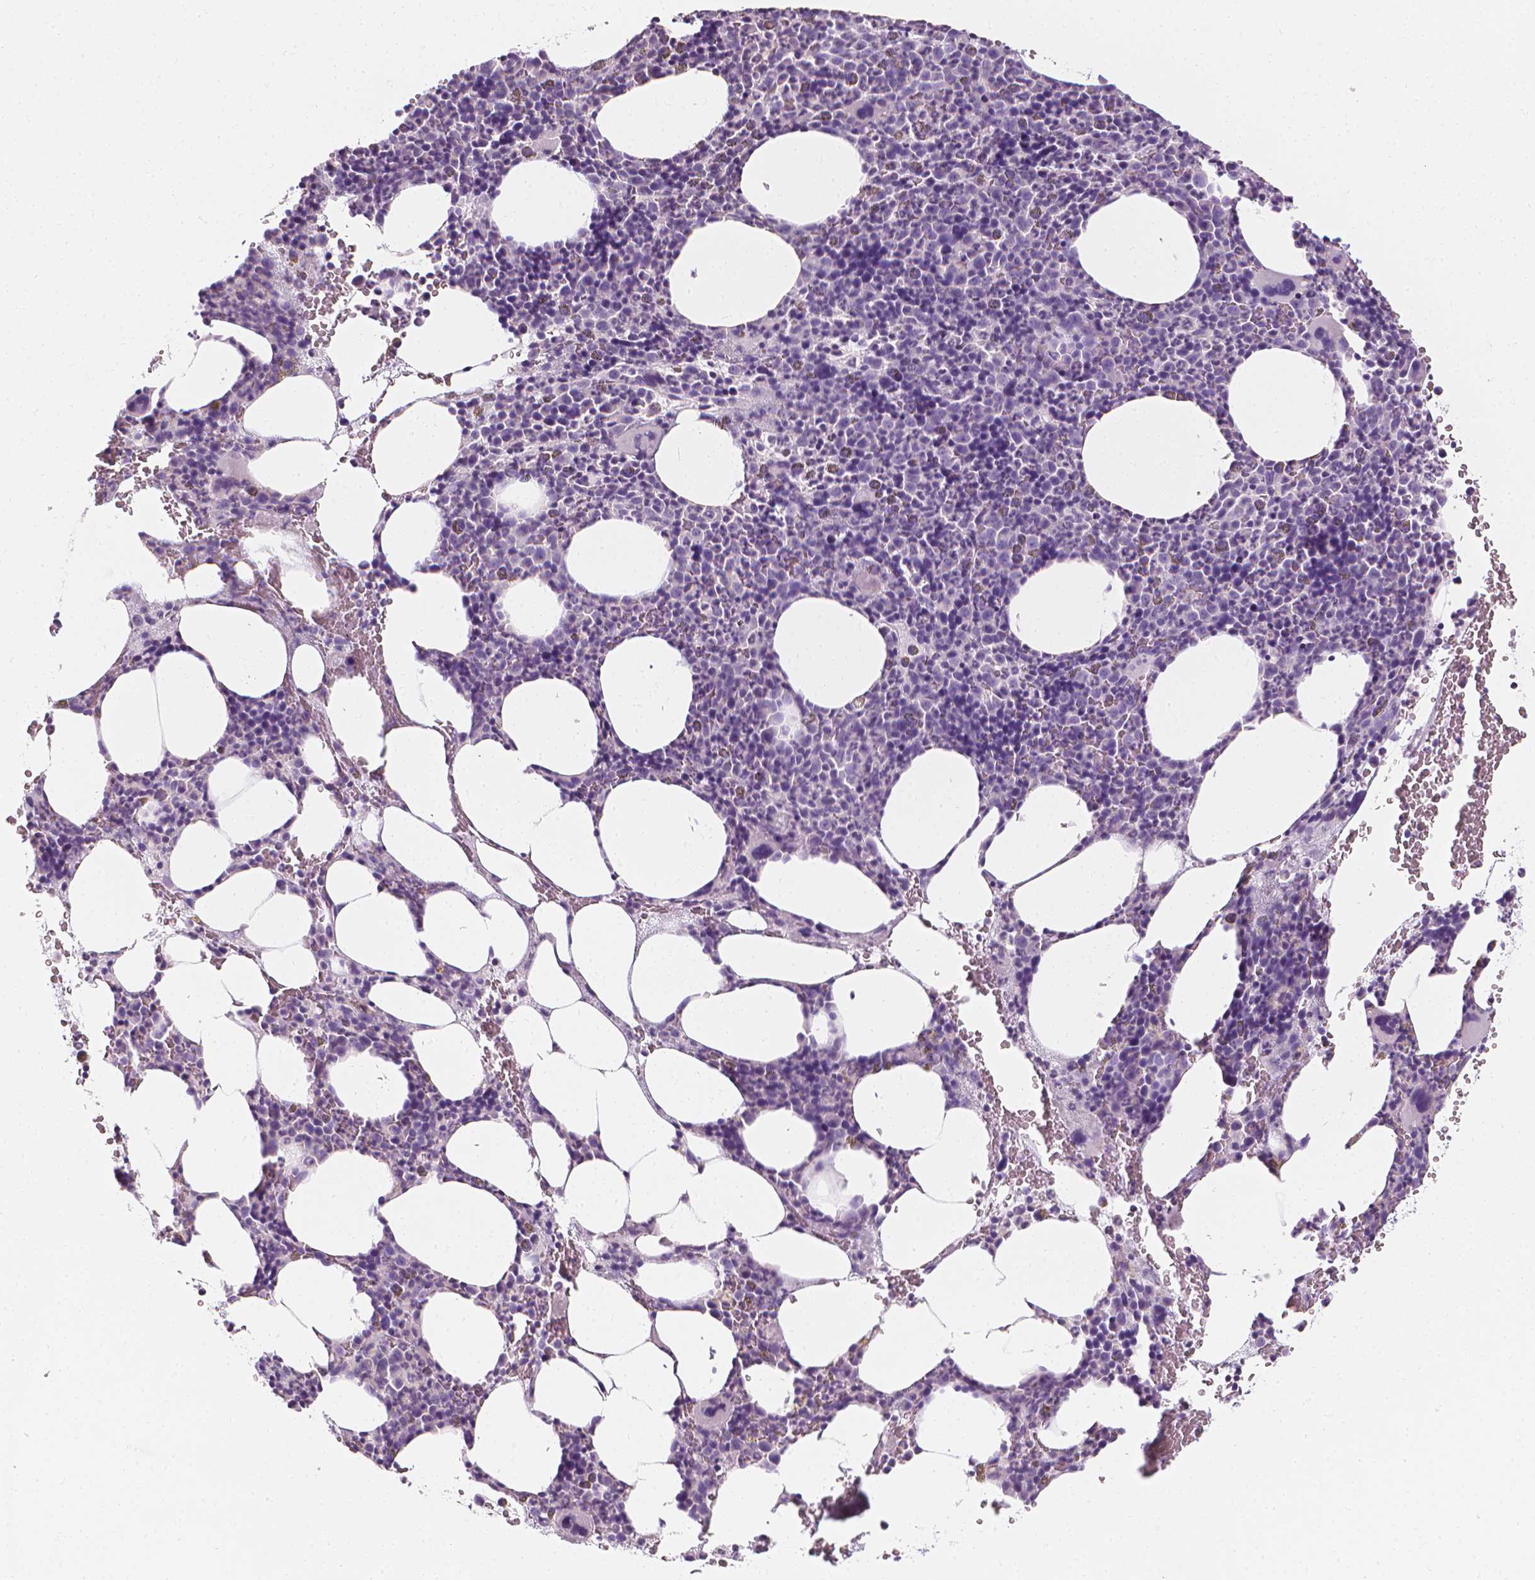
{"staining": {"intensity": "negative", "quantity": "none", "location": "none"}, "tissue": "bone marrow", "cell_type": "Hematopoietic cells", "image_type": "normal", "snomed": [{"axis": "morphology", "description": "Normal tissue, NOS"}, {"axis": "topography", "description": "Bone marrow"}], "caption": "This image is of unremarkable bone marrow stained with immunohistochemistry to label a protein in brown with the nuclei are counter-stained blue. There is no positivity in hematopoietic cells.", "gene": "DCAF8L1", "patient": {"sex": "male", "age": 89}}